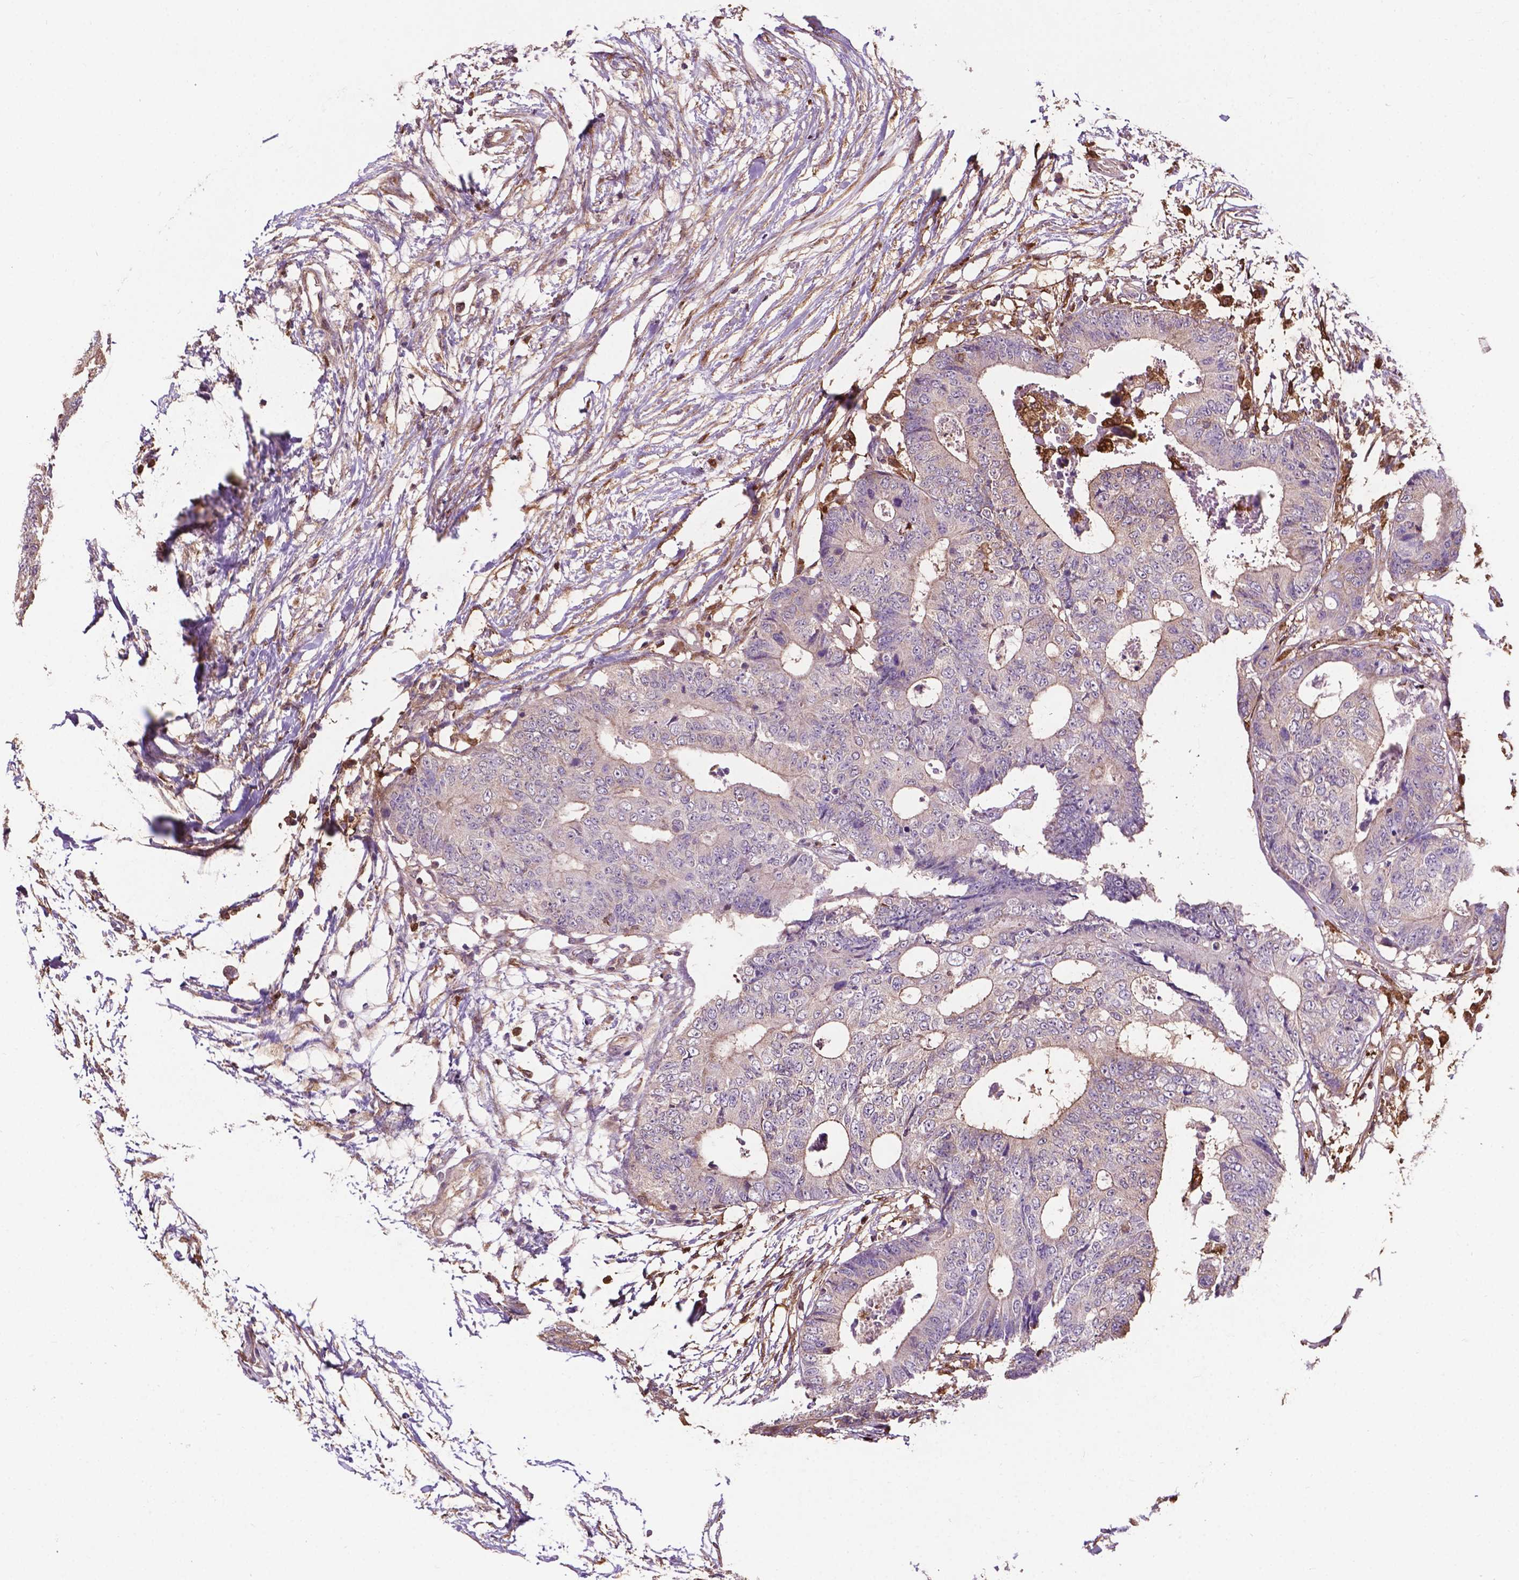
{"staining": {"intensity": "weak", "quantity": "<25%", "location": "cytoplasmic/membranous"}, "tissue": "colorectal cancer", "cell_type": "Tumor cells", "image_type": "cancer", "snomed": [{"axis": "morphology", "description": "Adenocarcinoma, NOS"}, {"axis": "topography", "description": "Colon"}], "caption": "The IHC photomicrograph has no significant positivity in tumor cells of colorectal adenocarcinoma tissue.", "gene": "SMAD3", "patient": {"sex": "female", "age": 48}}